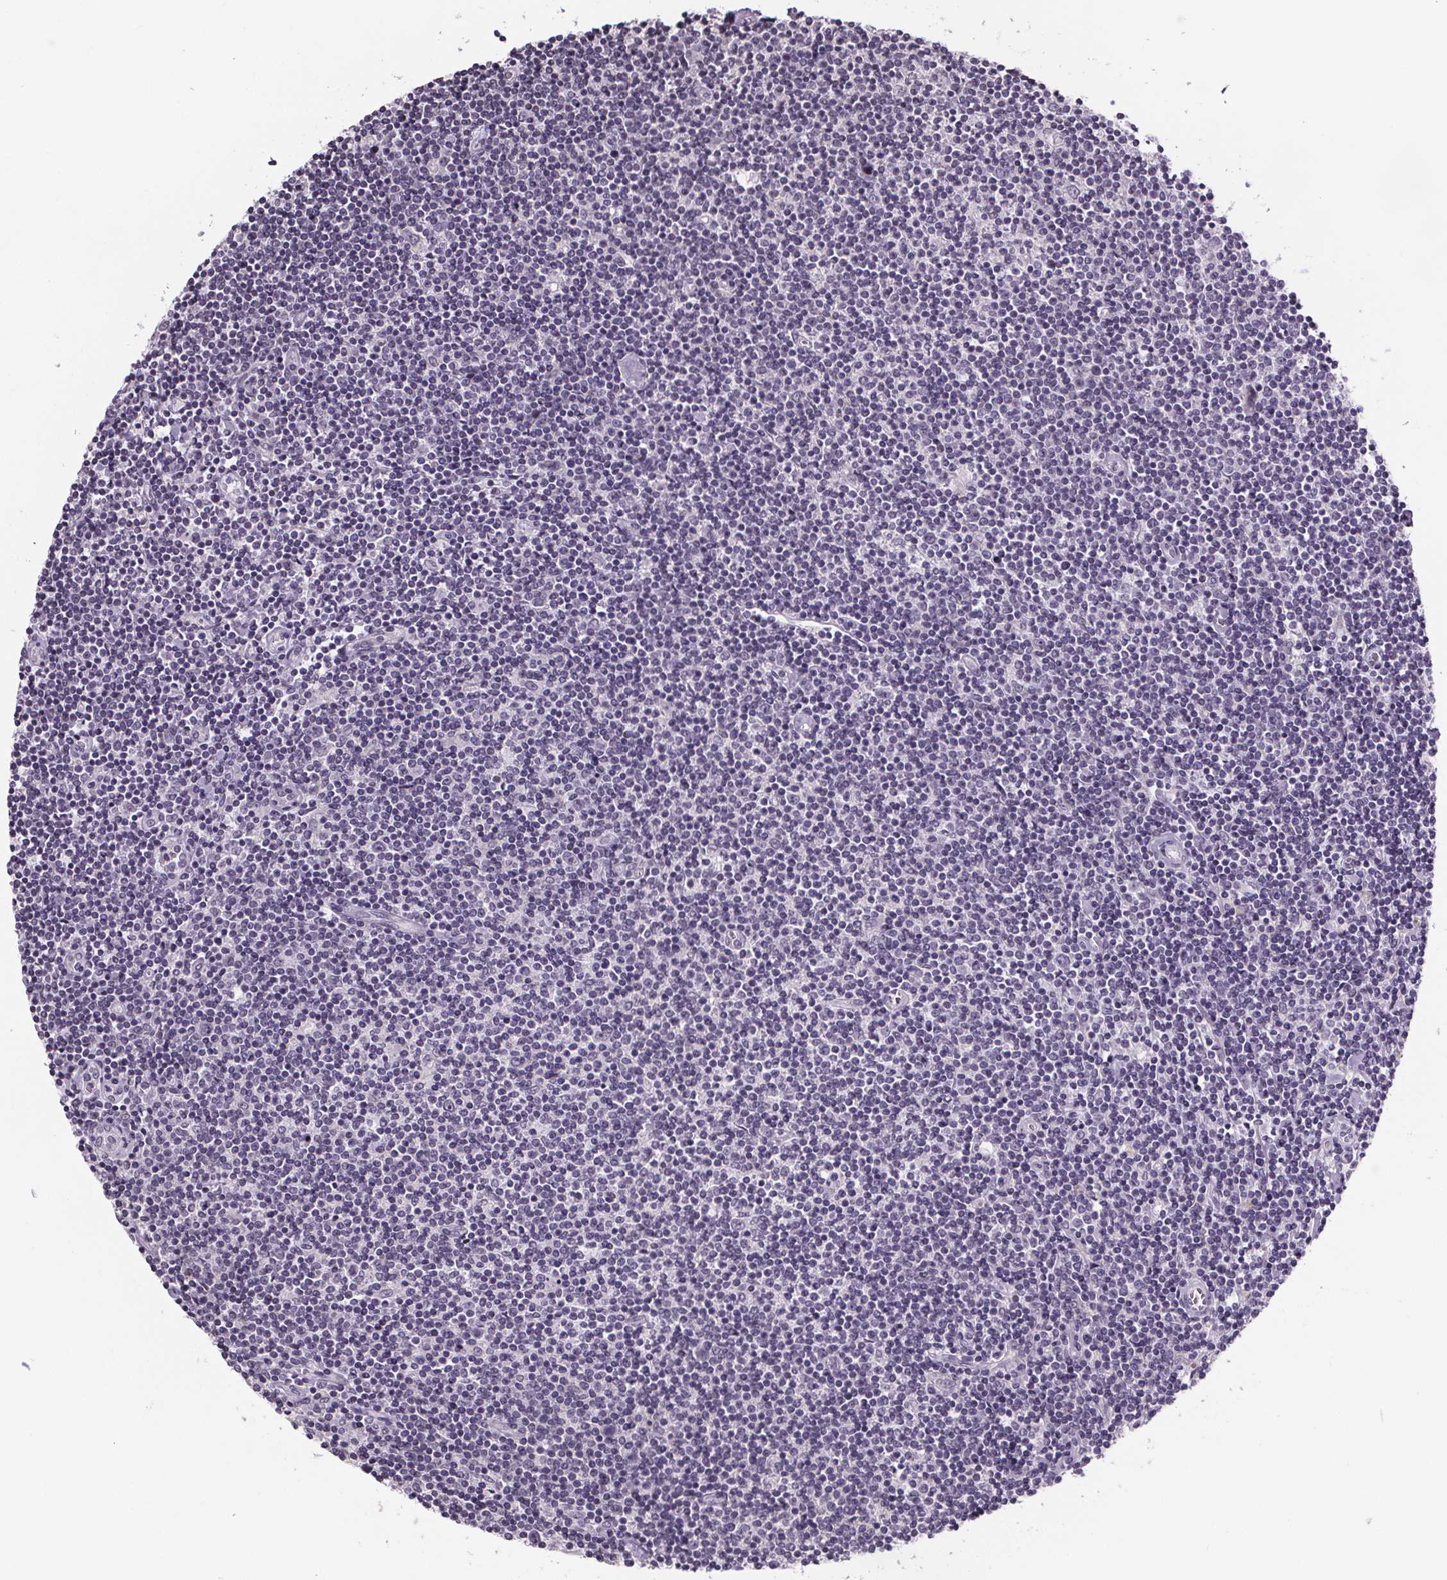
{"staining": {"intensity": "negative", "quantity": "none", "location": "none"}, "tissue": "lymphoma", "cell_type": "Tumor cells", "image_type": "cancer", "snomed": [{"axis": "morphology", "description": "Hodgkin's disease, NOS"}, {"axis": "topography", "description": "Lymph node"}], "caption": "Human lymphoma stained for a protein using IHC shows no expression in tumor cells.", "gene": "NKX6-1", "patient": {"sex": "male", "age": 40}}